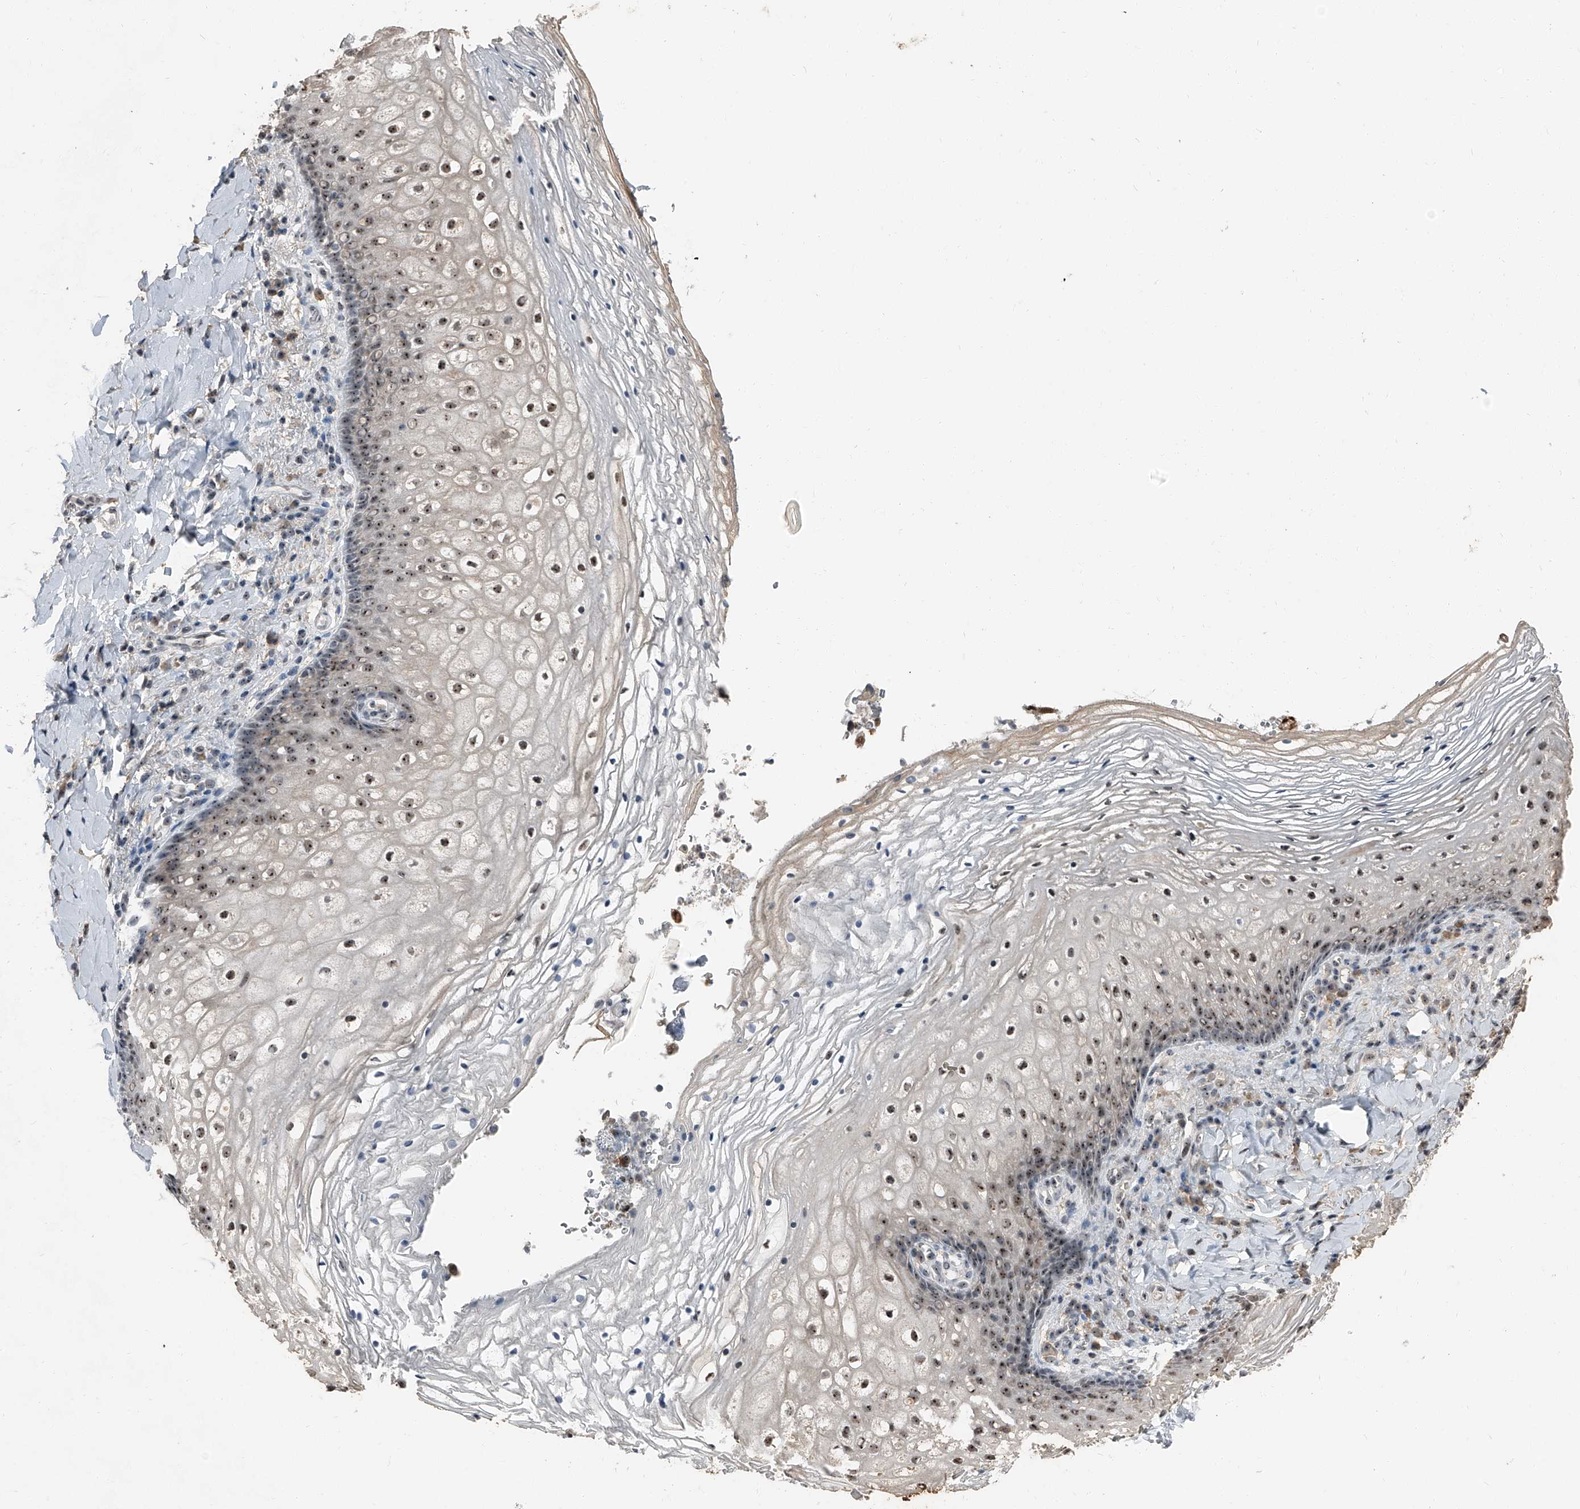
{"staining": {"intensity": "moderate", "quantity": ">75%", "location": "nuclear"}, "tissue": "vagina", "cell_type": "Squamous epithelial cells", "image_type": "normal", "snomed": [{"axis": "morphology", "description": "Normal tissue, NOS"}, {"axis": "topography", "description": "Vagina"}], "caption": "Immunohistochemistry (IHC) (DAB) staining of unremarkable human vagina reveals moderate nuclear protein expression in approximately >75% of squamous epithelial cells. (Brightfield microscopy of DAB IHC at high magnification).", "gene": "TCOF1", "patient": {"sex": "female", "age": 60}}